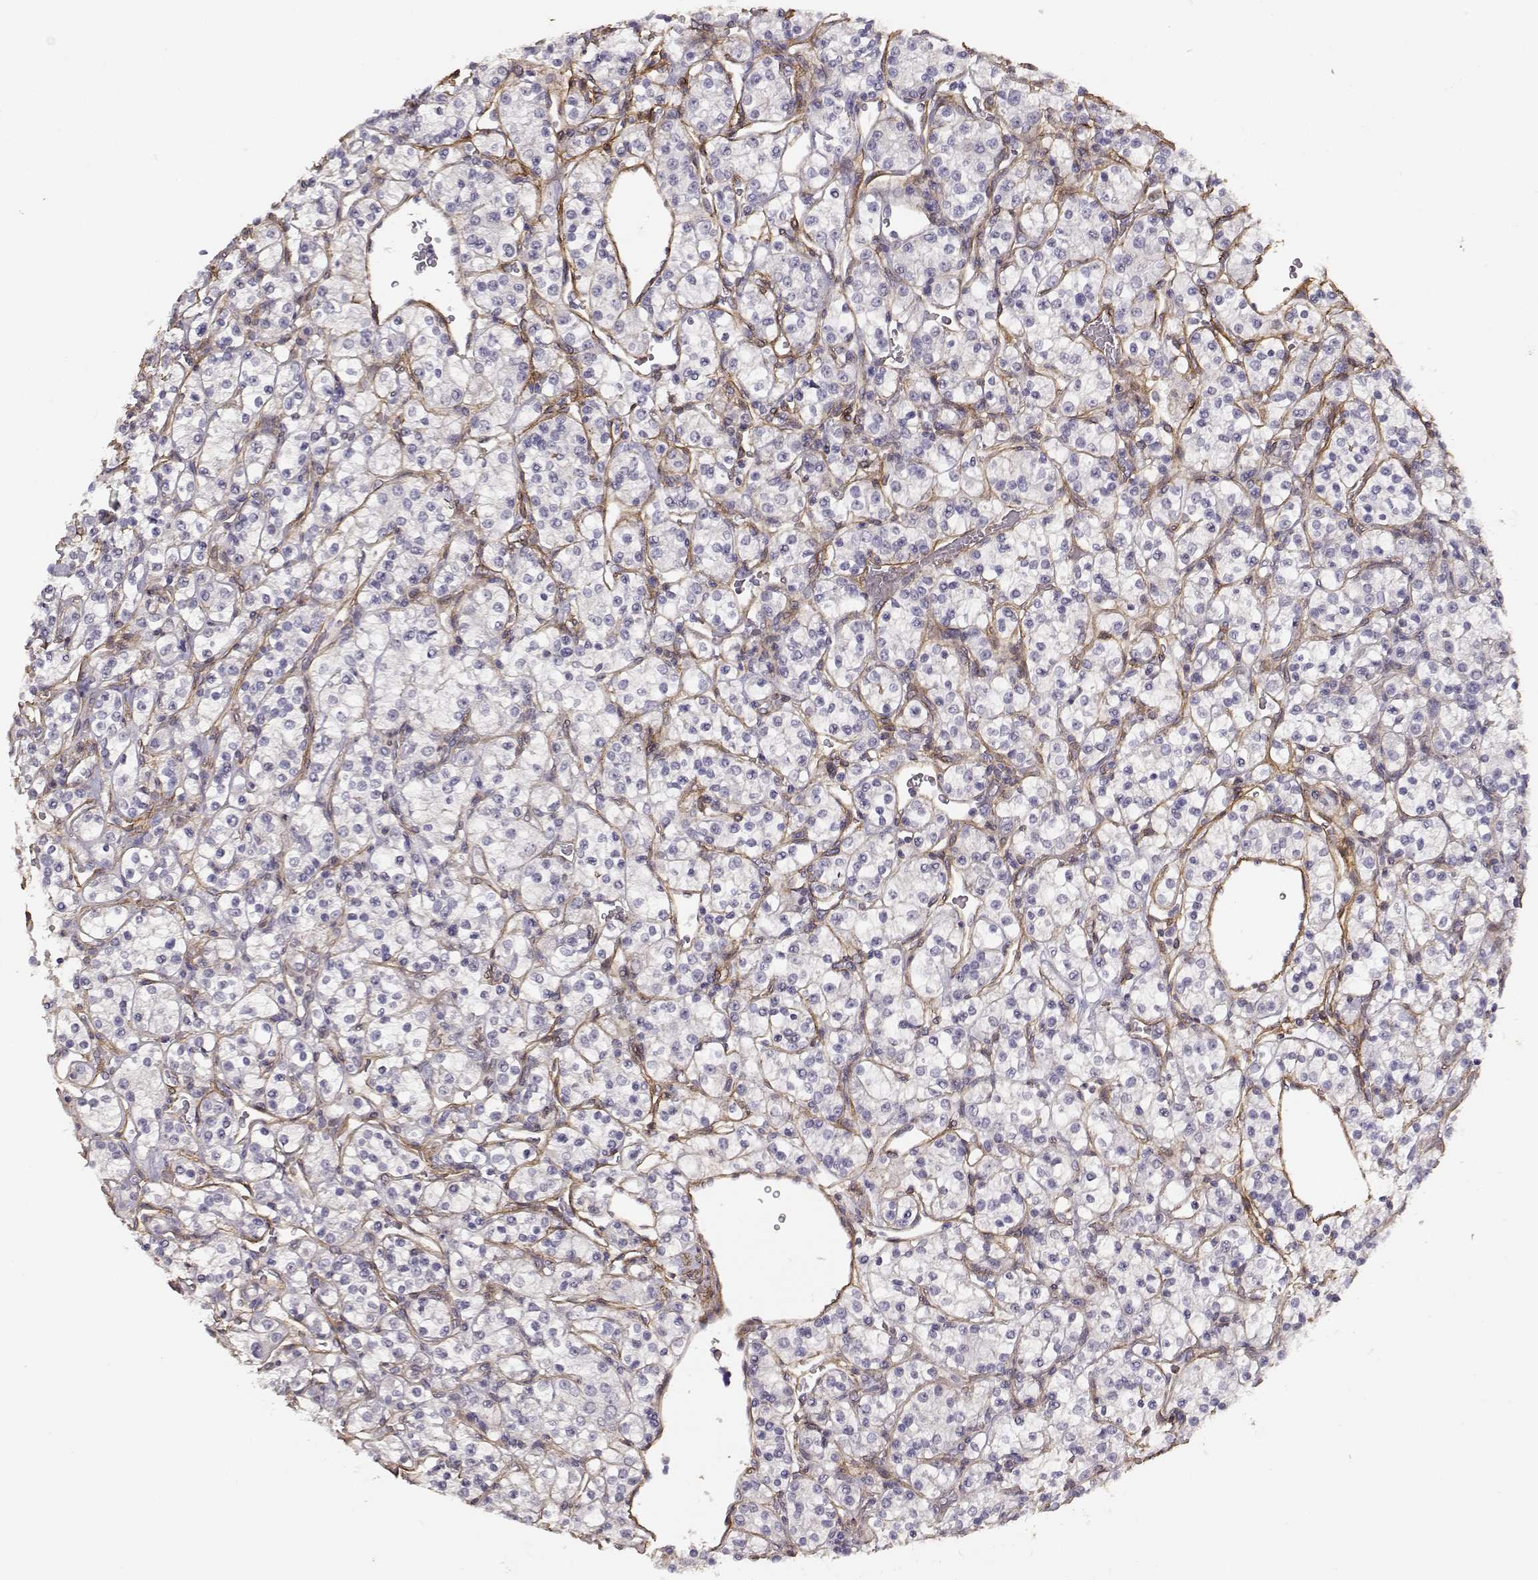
{"staining": {"intensity": "negative", "quantity": "none", "location": "none"}, "tissue": "renal cancer", "cell_type": "Tumor cells", "image_type": "cancer", "snomed": [{"axis": "morphology", "description": "Adenocarcinoma, NOS"}, {"axis": "topography", "description": "Kidney"}], "caption": "This is an IHC image of human renal adenocarcinoma. There is no expression in tumor cells.", "gene": "LAMA5", "patient": {"sex": "male", "age": 77}}